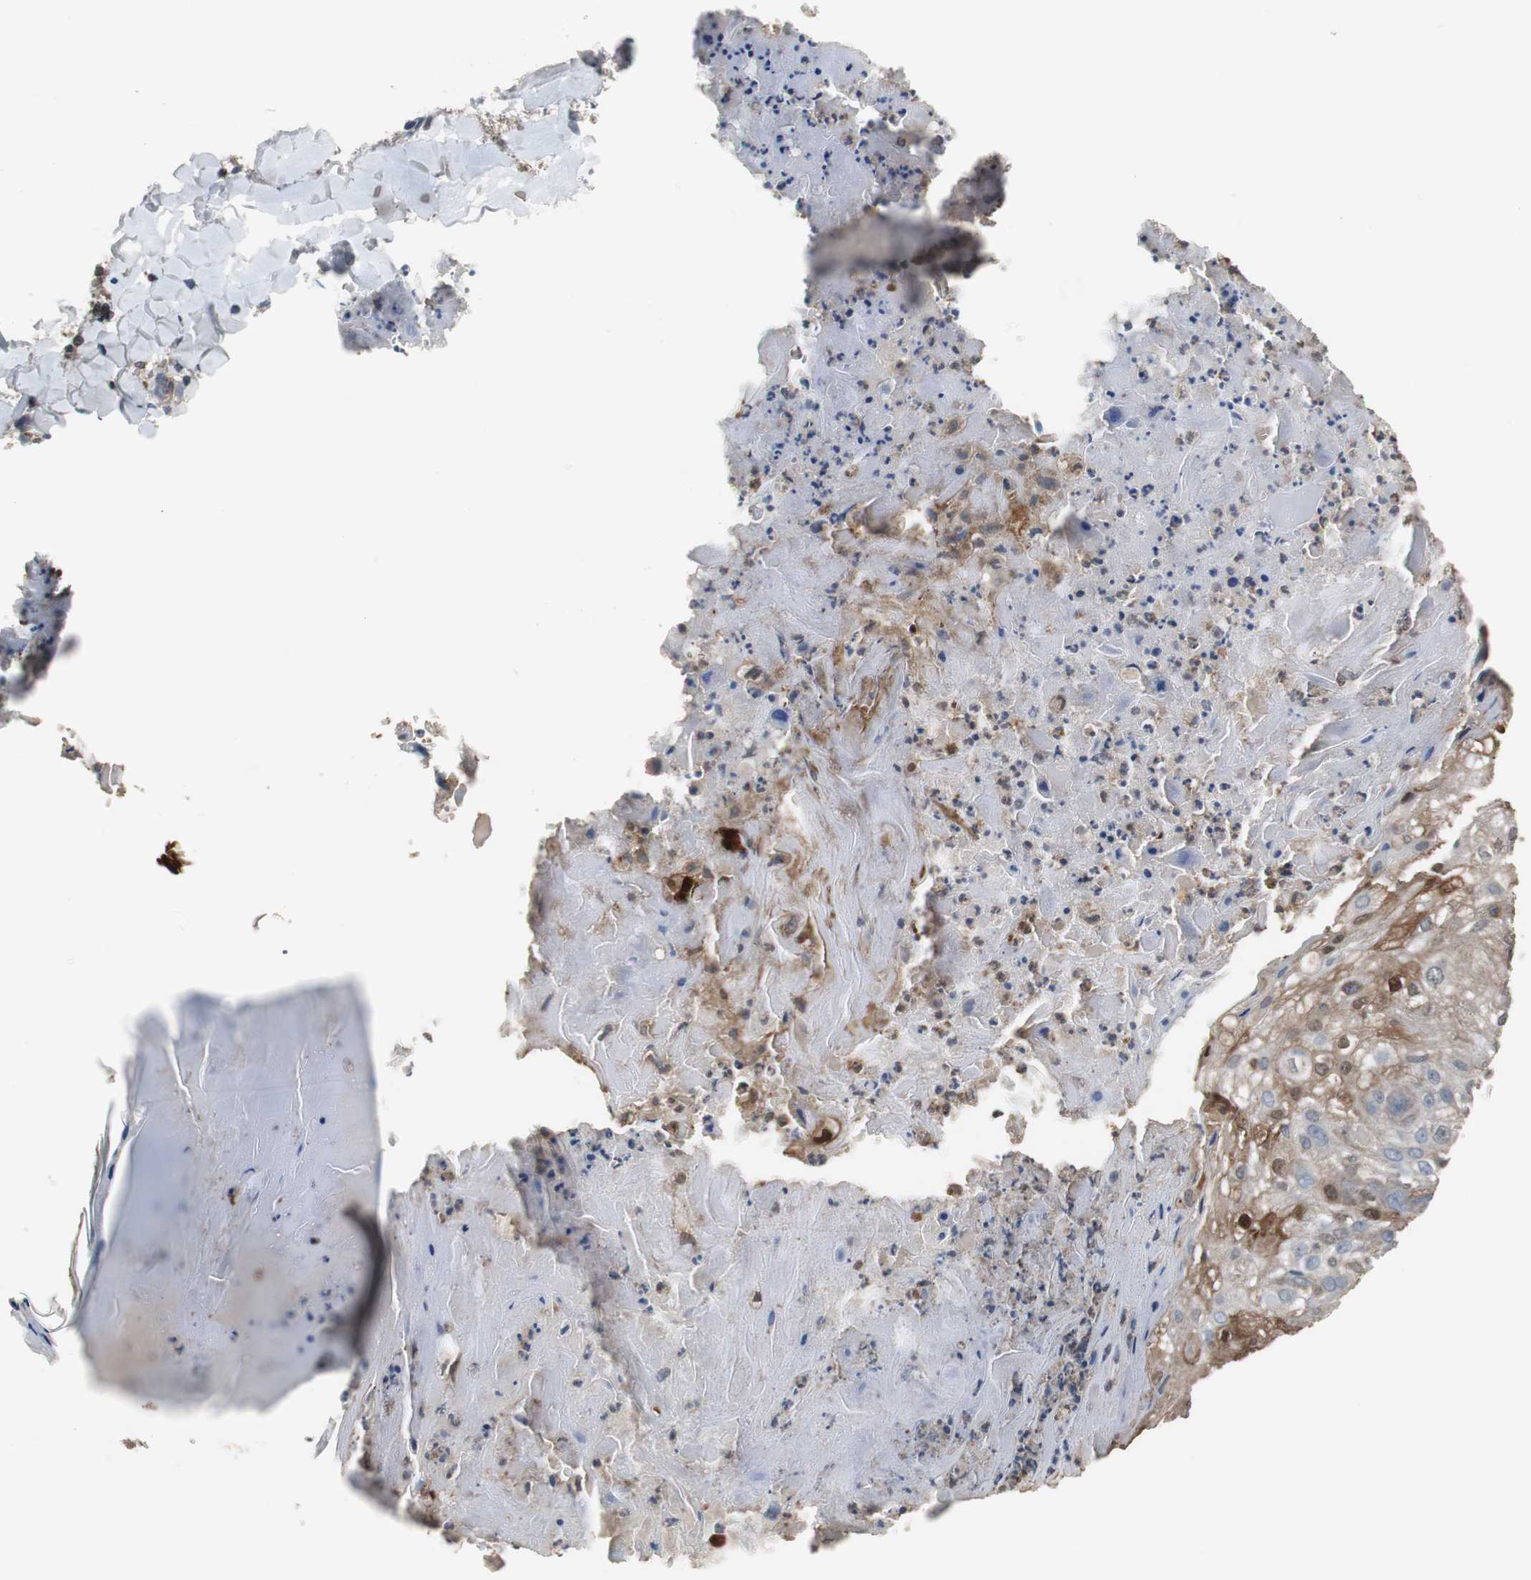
{"staining": {"intensity": "moderate", "quantity": "25%-75%", "location": "cytoplasmic/membranous,nuclear"}, "tissue": "skin cancer", "cell_type": "Tumor cells", "image_type": "cancer", "snomed": [{"axis": "morphology", "description": "Normal tissue, NOS"}, {"axis": "morphology", "description": "Squamous cell carcinoma, NOS"}, {"axis": "topography", "description": "Skin"}], "caption": "Immunohistochemical staining of skin squamous cell carcinoma exhibits medium levels of moderate cytoplasmic/membranous and nuclear protein staining in approximately 25%-75% of tumor cells.", "gene": "CALB2", "patient": {"sex": "female", "age": 83}}